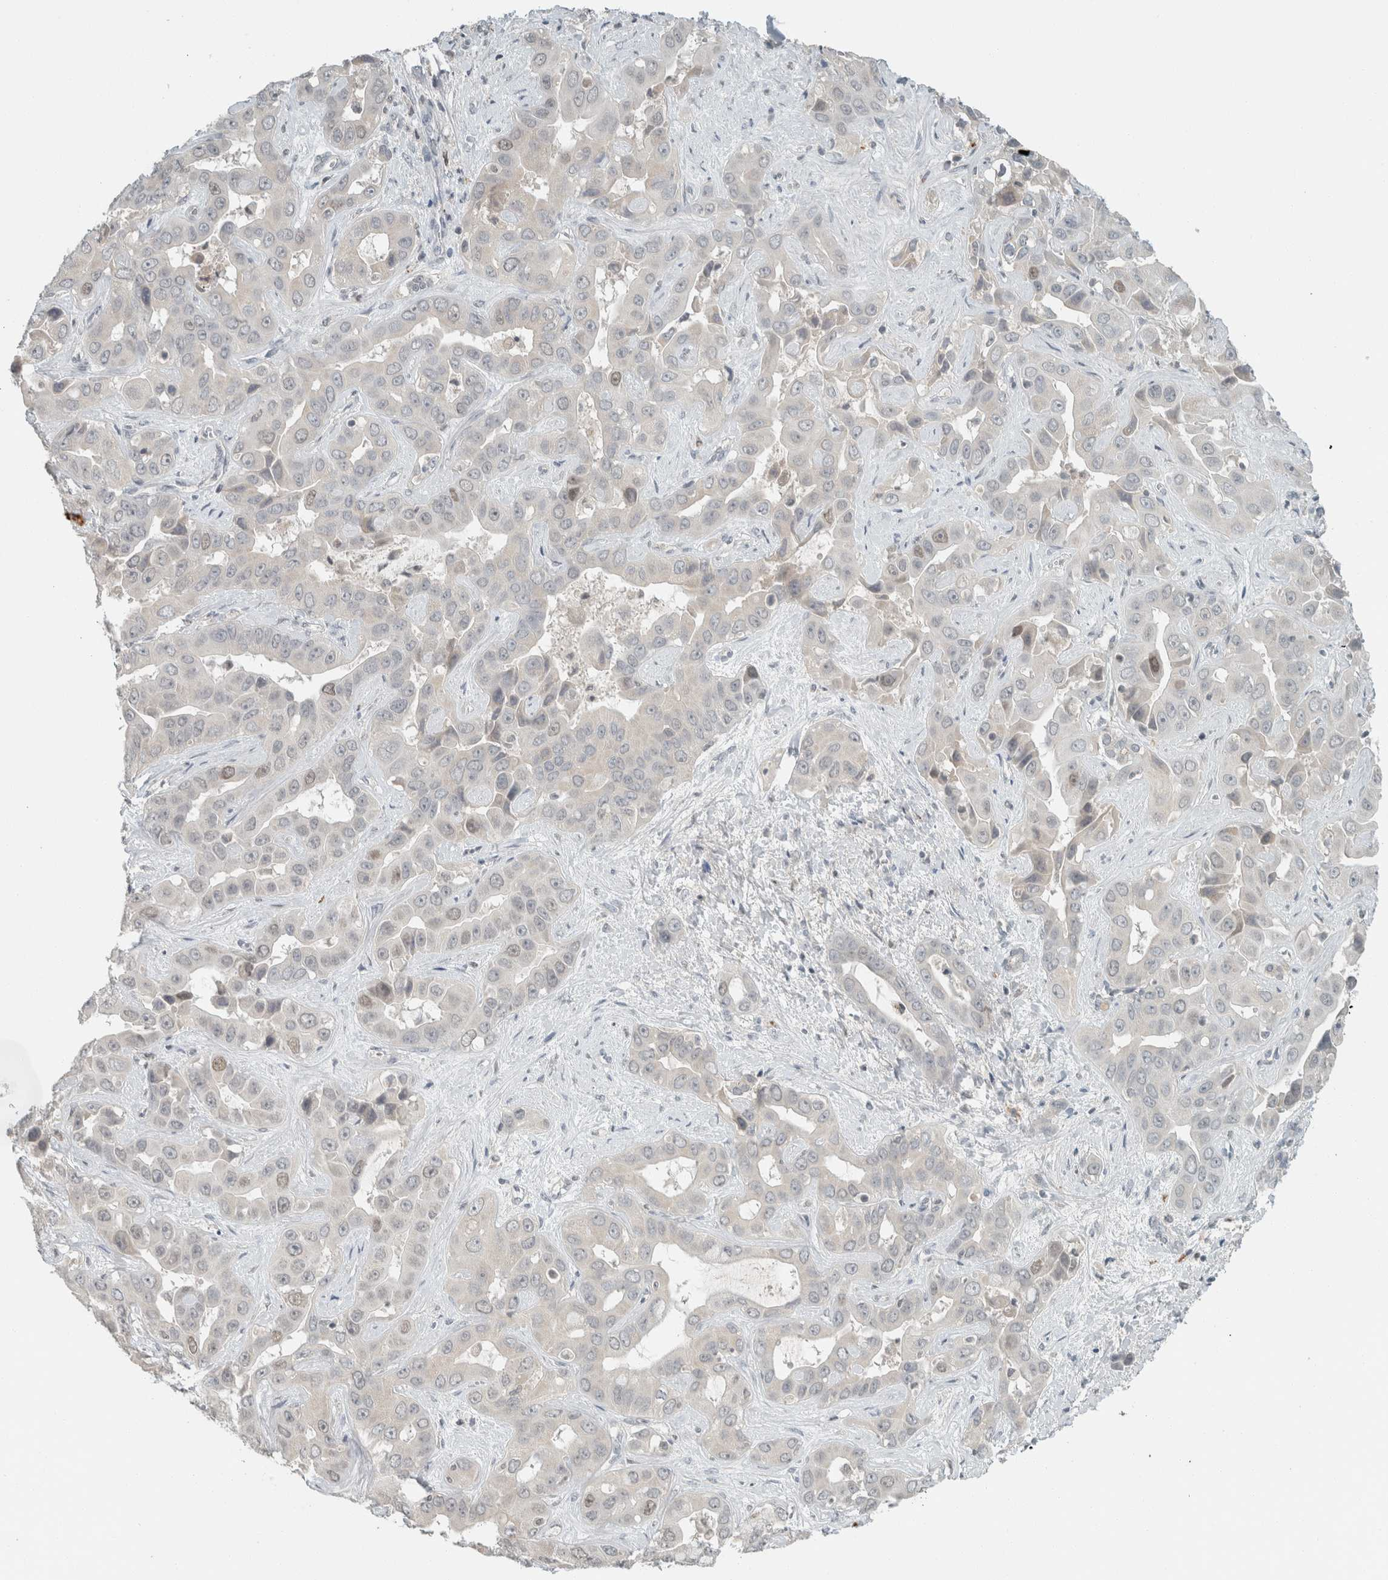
{"staining": {"intensity": "negative", "quantity": "none", "location": "none"}, "tissue": "liver cancer", "cell_type": "Tumor cells", "image_type": "cancer", "snomed": [{"axis": "morphology", "description": "Cholangiocarcinoma"}, {"axis": "topography", "description": "Liver"}], "caption": "IHC of liver cholangiocarcinoma reveals no expression in tumor cells.", "gene": "TRIT1", "patient": {"sex": "female", "age": 52}}